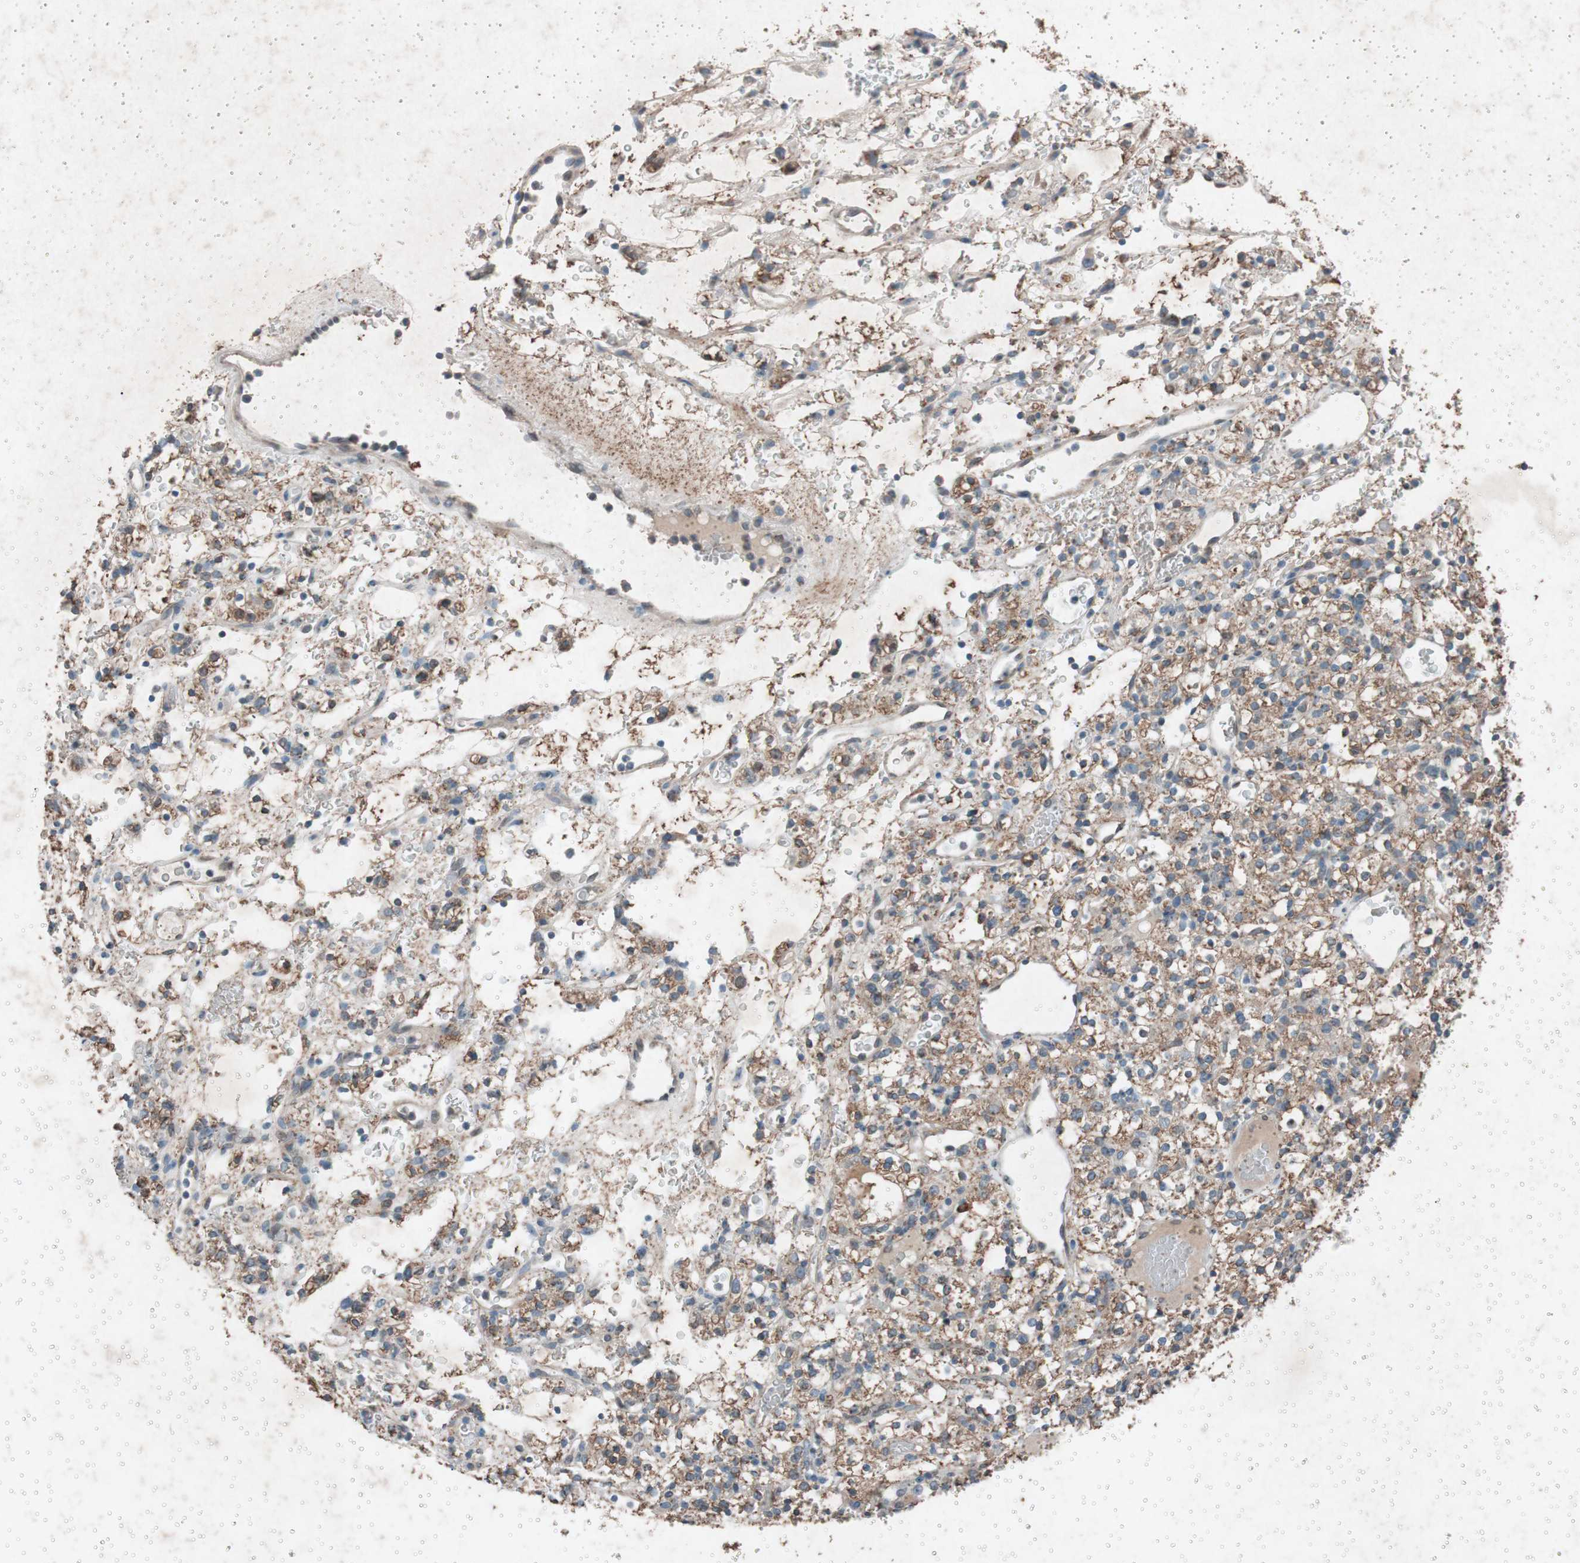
{"staining": {"intensity": "moderate", "quantity": ">75%", "location": "cytoplasmic/membranous"}, "tissue": "renal cancer", "cell_type": "Tumor cells", "image_type": "cancer", "snomed": [{"axis": "morphology", "description": "Normal tissue, NOS"}, {"axis": "morphology", "description": "Adenocarcinoma, NOS"}, {"axis": "topography", "description": "Kidney"}], "caption": "The image displays staining of adenocarcinoma (renal), revealing moderate cytoplasmic/membranous protein expression (brown color) within tumor cells.", "gene": "GRB7", "patient": {"sex": "female", "age": 72}}